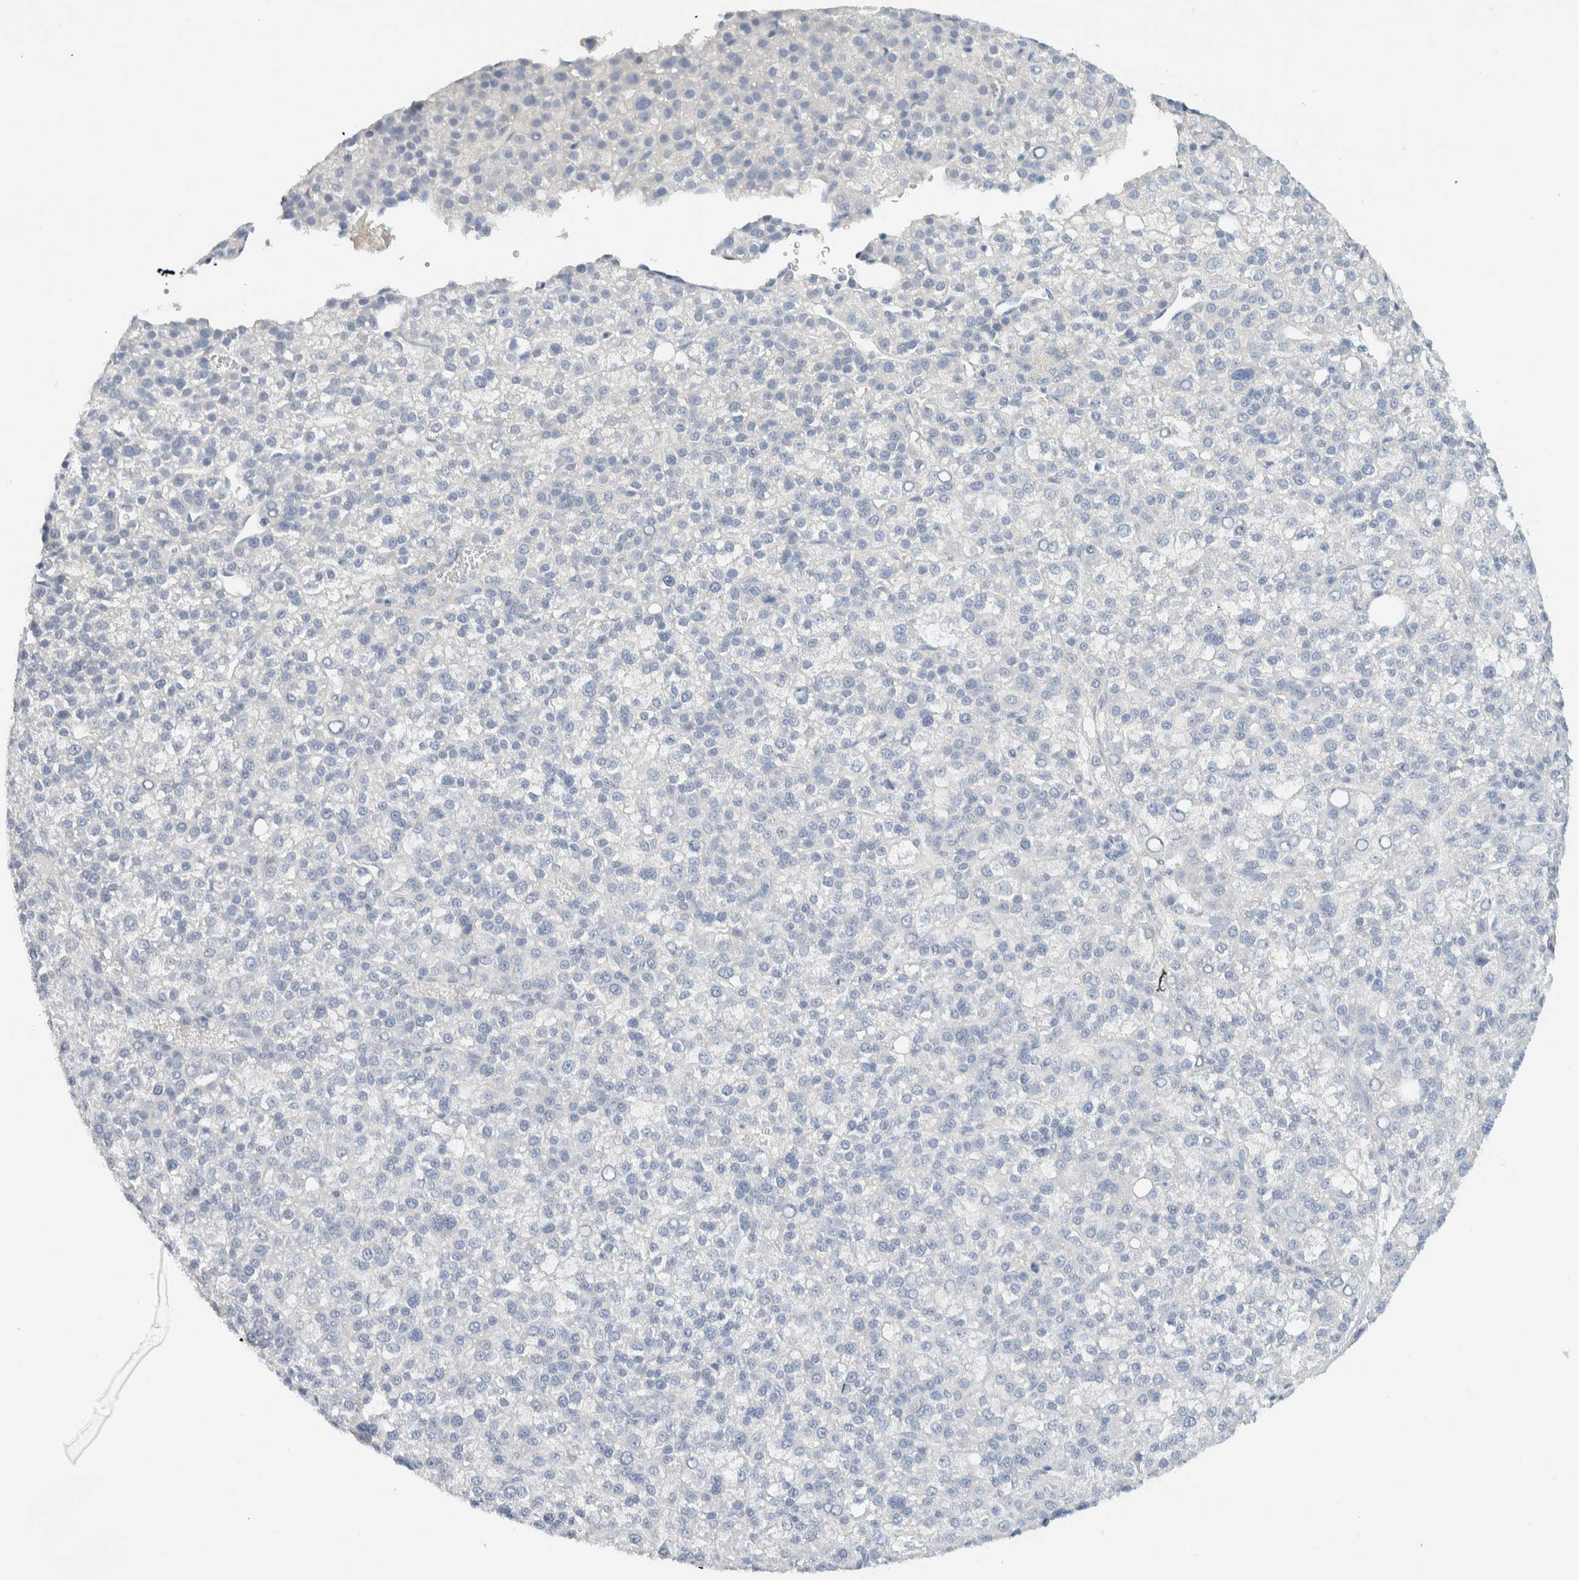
{"staining": {"intensity": "negative", "quantity": "none", "location": "none"}, "tissue": "liver cancer", "cell_type": "Tumor cells", "image_type": "cancer", "snomed": [{"axis": "morphology", "description": "Carcinoma, Hepatocellular, NOS"}, {"axis": "topography", "description": "Liver"}], "caption": "Immunohistochemistry (IHC) histopathology image of neoplastic tissue: liver hepatocellular carcinoma stained with DAB (3,3'-diaminobenzidine) displays no significant protein expression in tumor cells. (DAB IHC visualized using brightfield microscopy, high magnification).", "gene": "ALOX12B", "patient": {"sex": "female", "age": 58}}